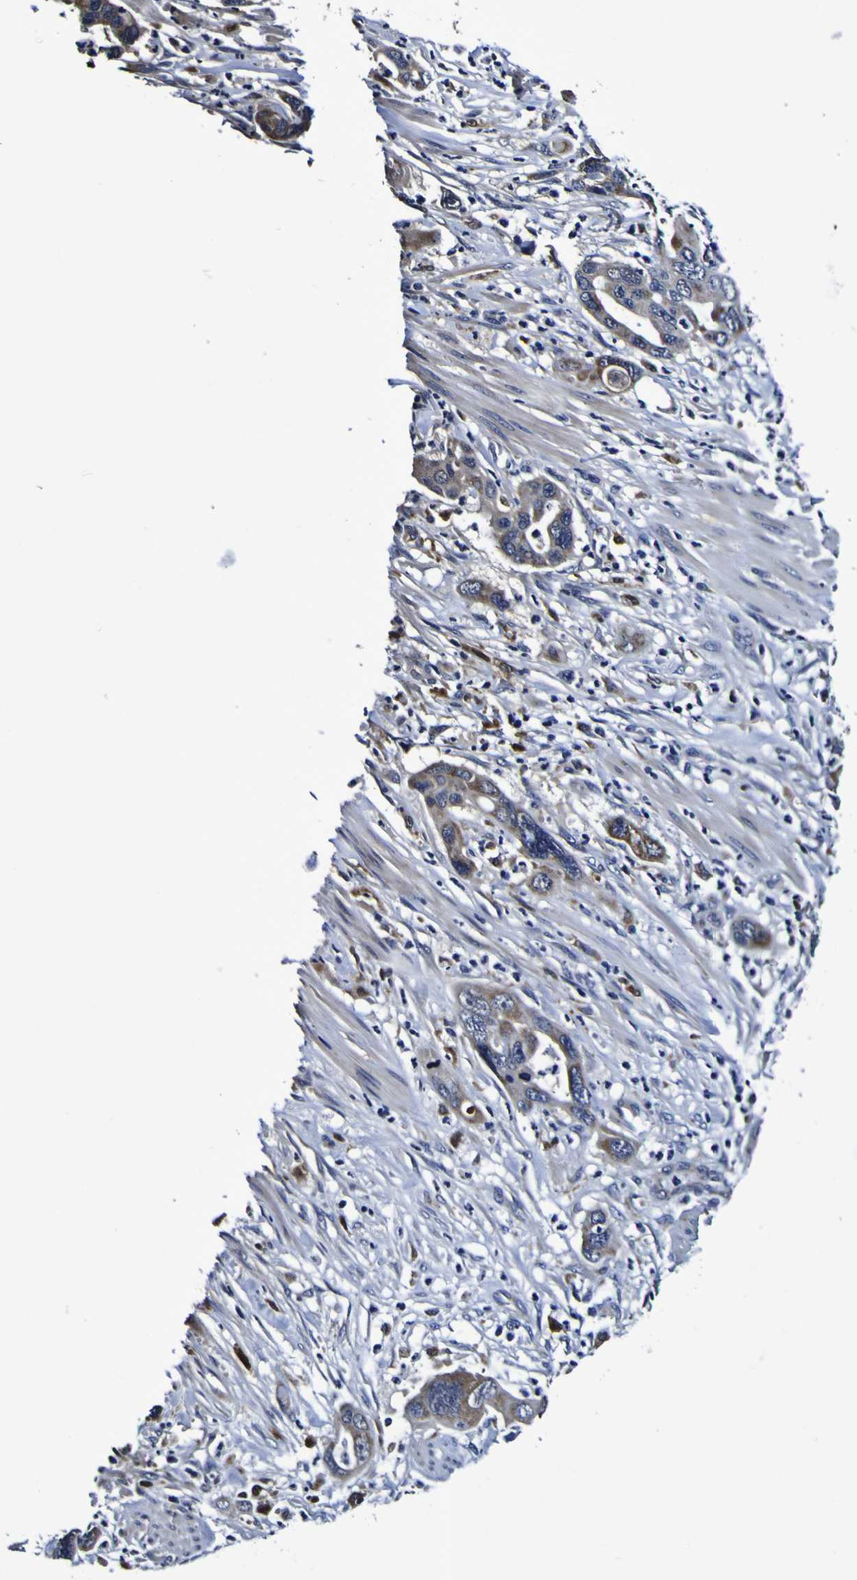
{"staining": {"intensity": "weak", "quantity": "25%-75%", "location": "cytoplasmic/membranous"}, "tissue": "pancreatic cancer", "cell_type": "Tumor cells", "image_type": "cancer", "snomed": [{"axis": "morphology", "description": "Adenocarcinoma, NOS"}, {"axis": "topography", "description": "Pancreas"}], "caption": "An immunohistochemistry image of neoplastic tissue is shown. Protein staining in brown labels weak cytoplasmic/membranous positivity in pancreatic cancer within tumor cells.", "gene": "GPX1", "patient": {"sex": "female", "age": 71}}